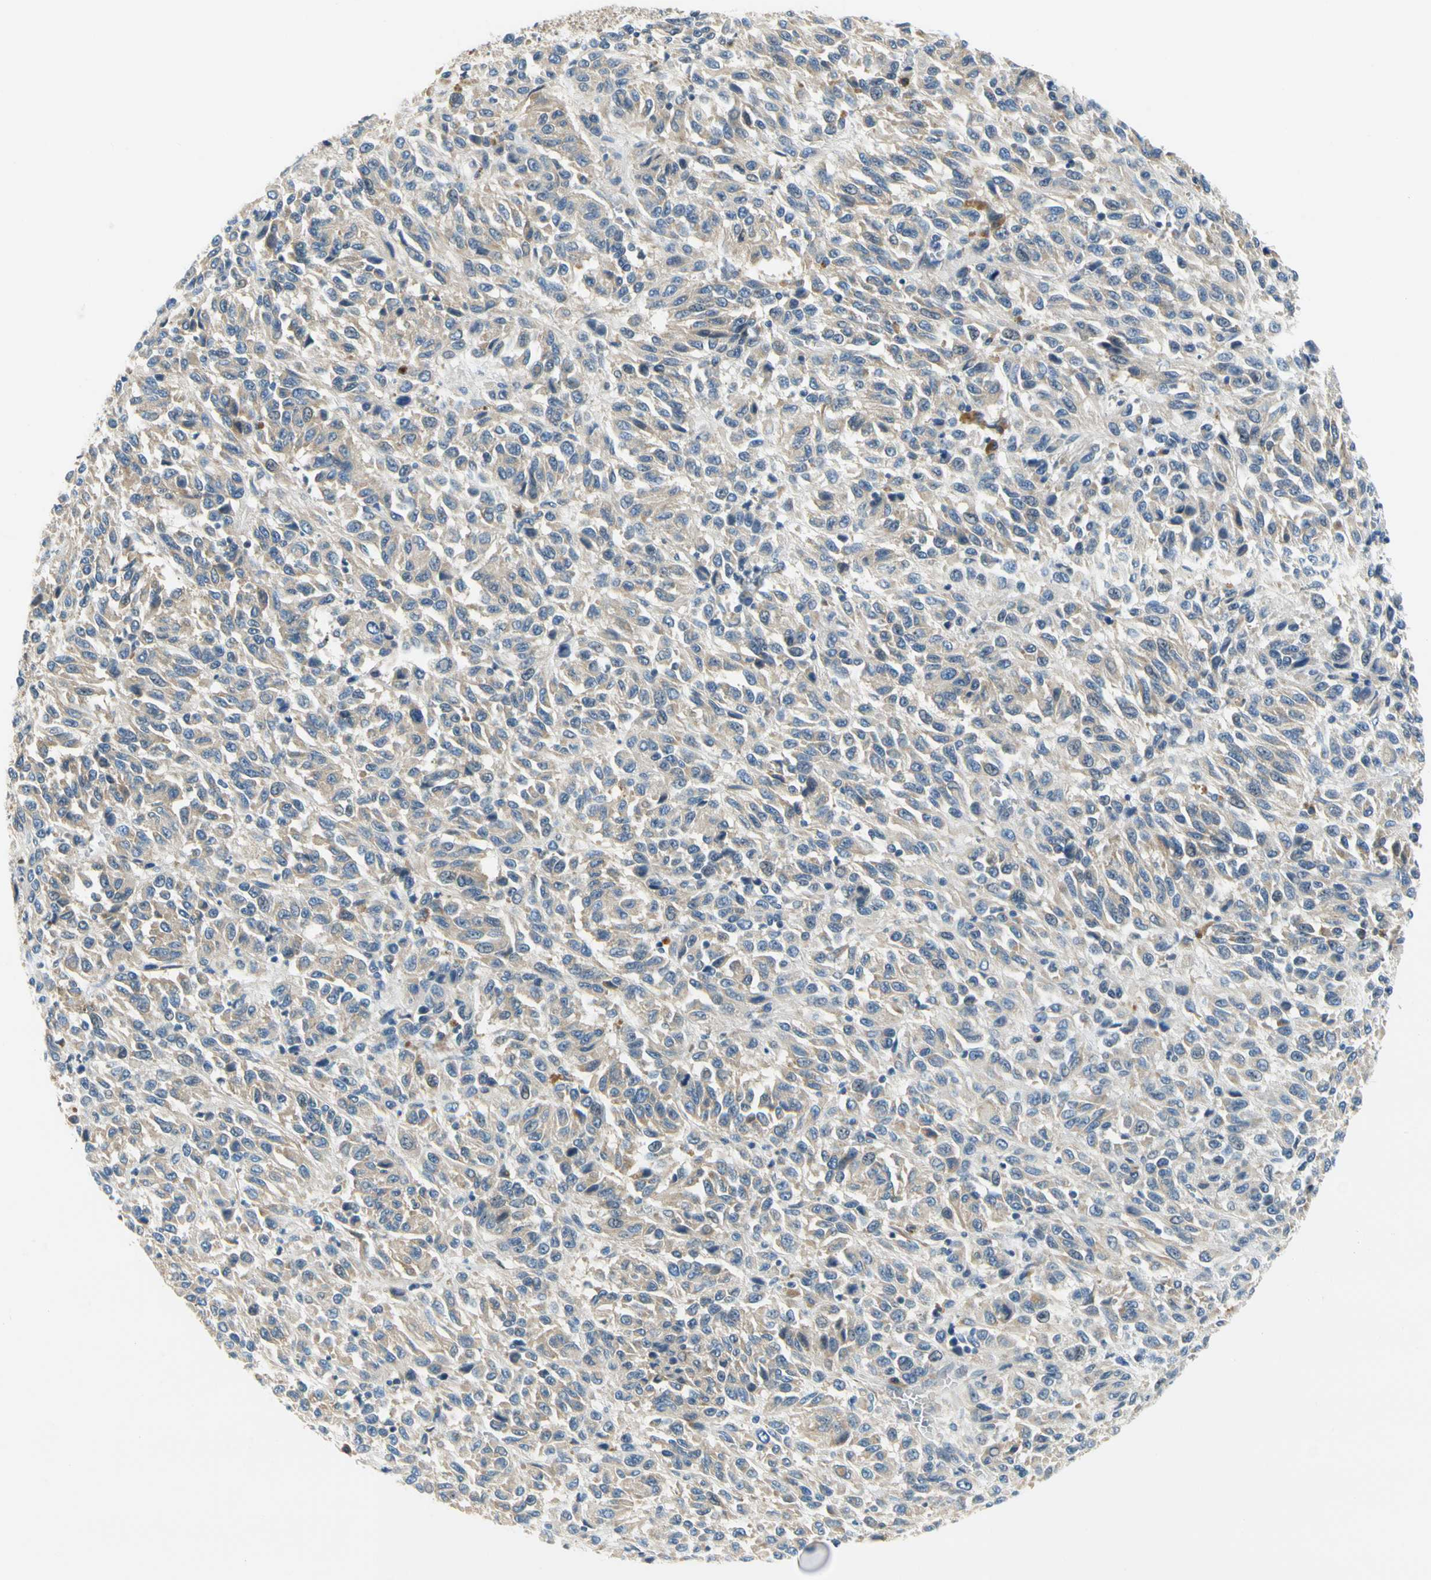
{"staining": {"intensity": "weak", "quantity": ">75%", "location": "cytoplasmic/membranous"}, "tissue": "melanoma", "cell_type": "Tumor cells", "image_type": "cancer", "snomed": [{"axis": "morphology", "description": "Malignant melanoma, Metastatic site"}, {"axis": "topography", "description": "Lung"}], "caption": "Immunohistochemical staining of melanoma displays weak cytoplasmic/membranous protein staining in approximately >75% of tumor cells.", "gene": "LRRC47", "patient": {"sex": "male", "age": 64}}